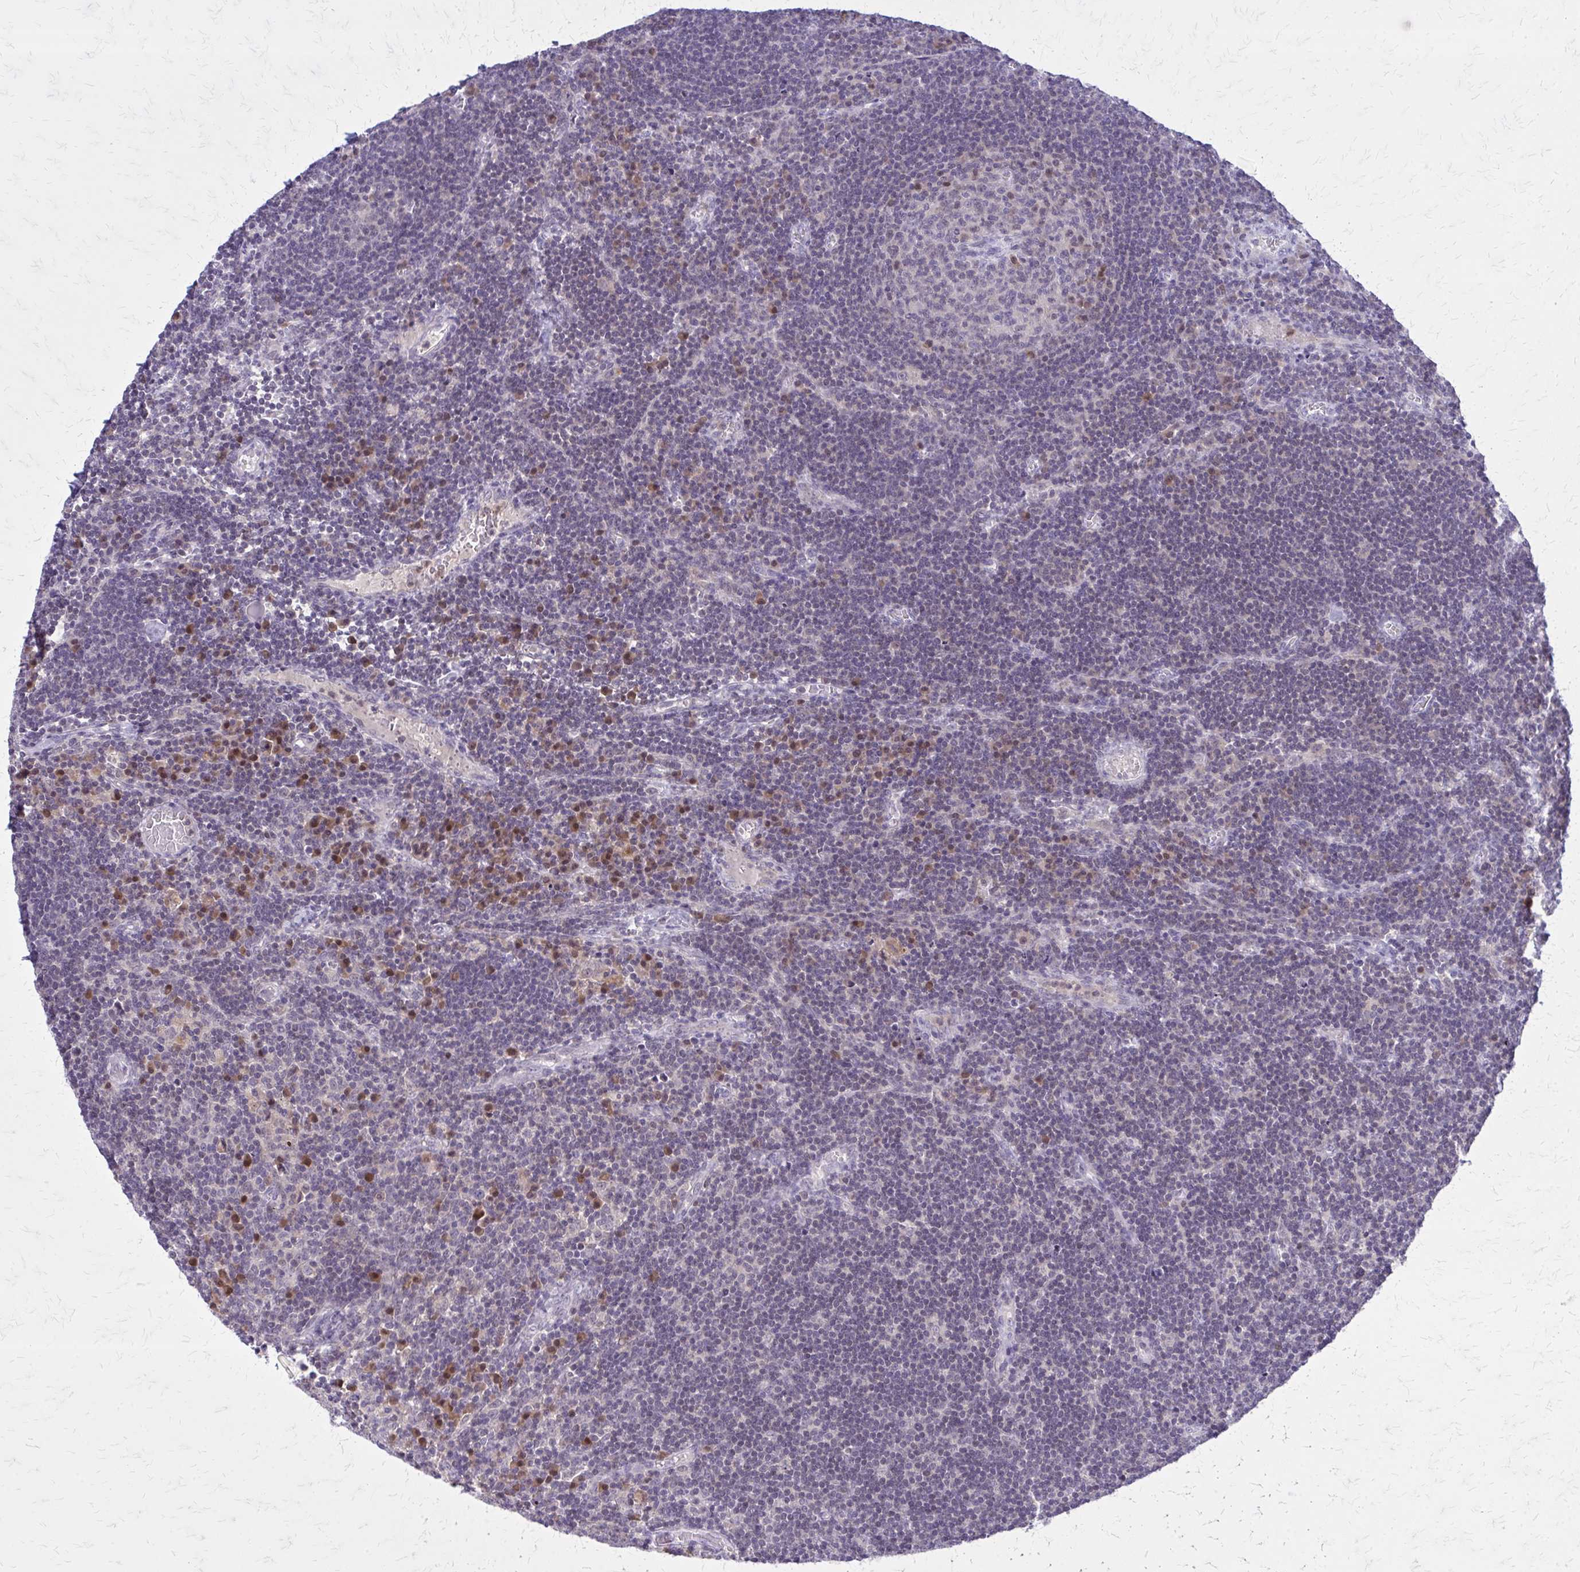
{"staining": {"intensity": "moderate", "quantity": "<25%", "location": "cytoplasmic/membranous,nuclear"}, "tissue": "lymph node", "cell_type": "Germinal center cells", "image_type": "normal", "snomed": [{"axis": "morphology", "description": "Normal tissue, NOS"}, {"axis": "topography", "description": "Lymph node"}], "caption": "Moderate cytoplasmic/membranous,nuclear positivity is seen in about <25% of germinal center cells in unremarkable lymph node. The staining was performed using DAB to visualize the protein expression in brown, while the nuclei were stained in blue with hematoxylin (Magnification: 20x).", "gene": "GLRX", "patient": {"sex": "male", "age": 67}}